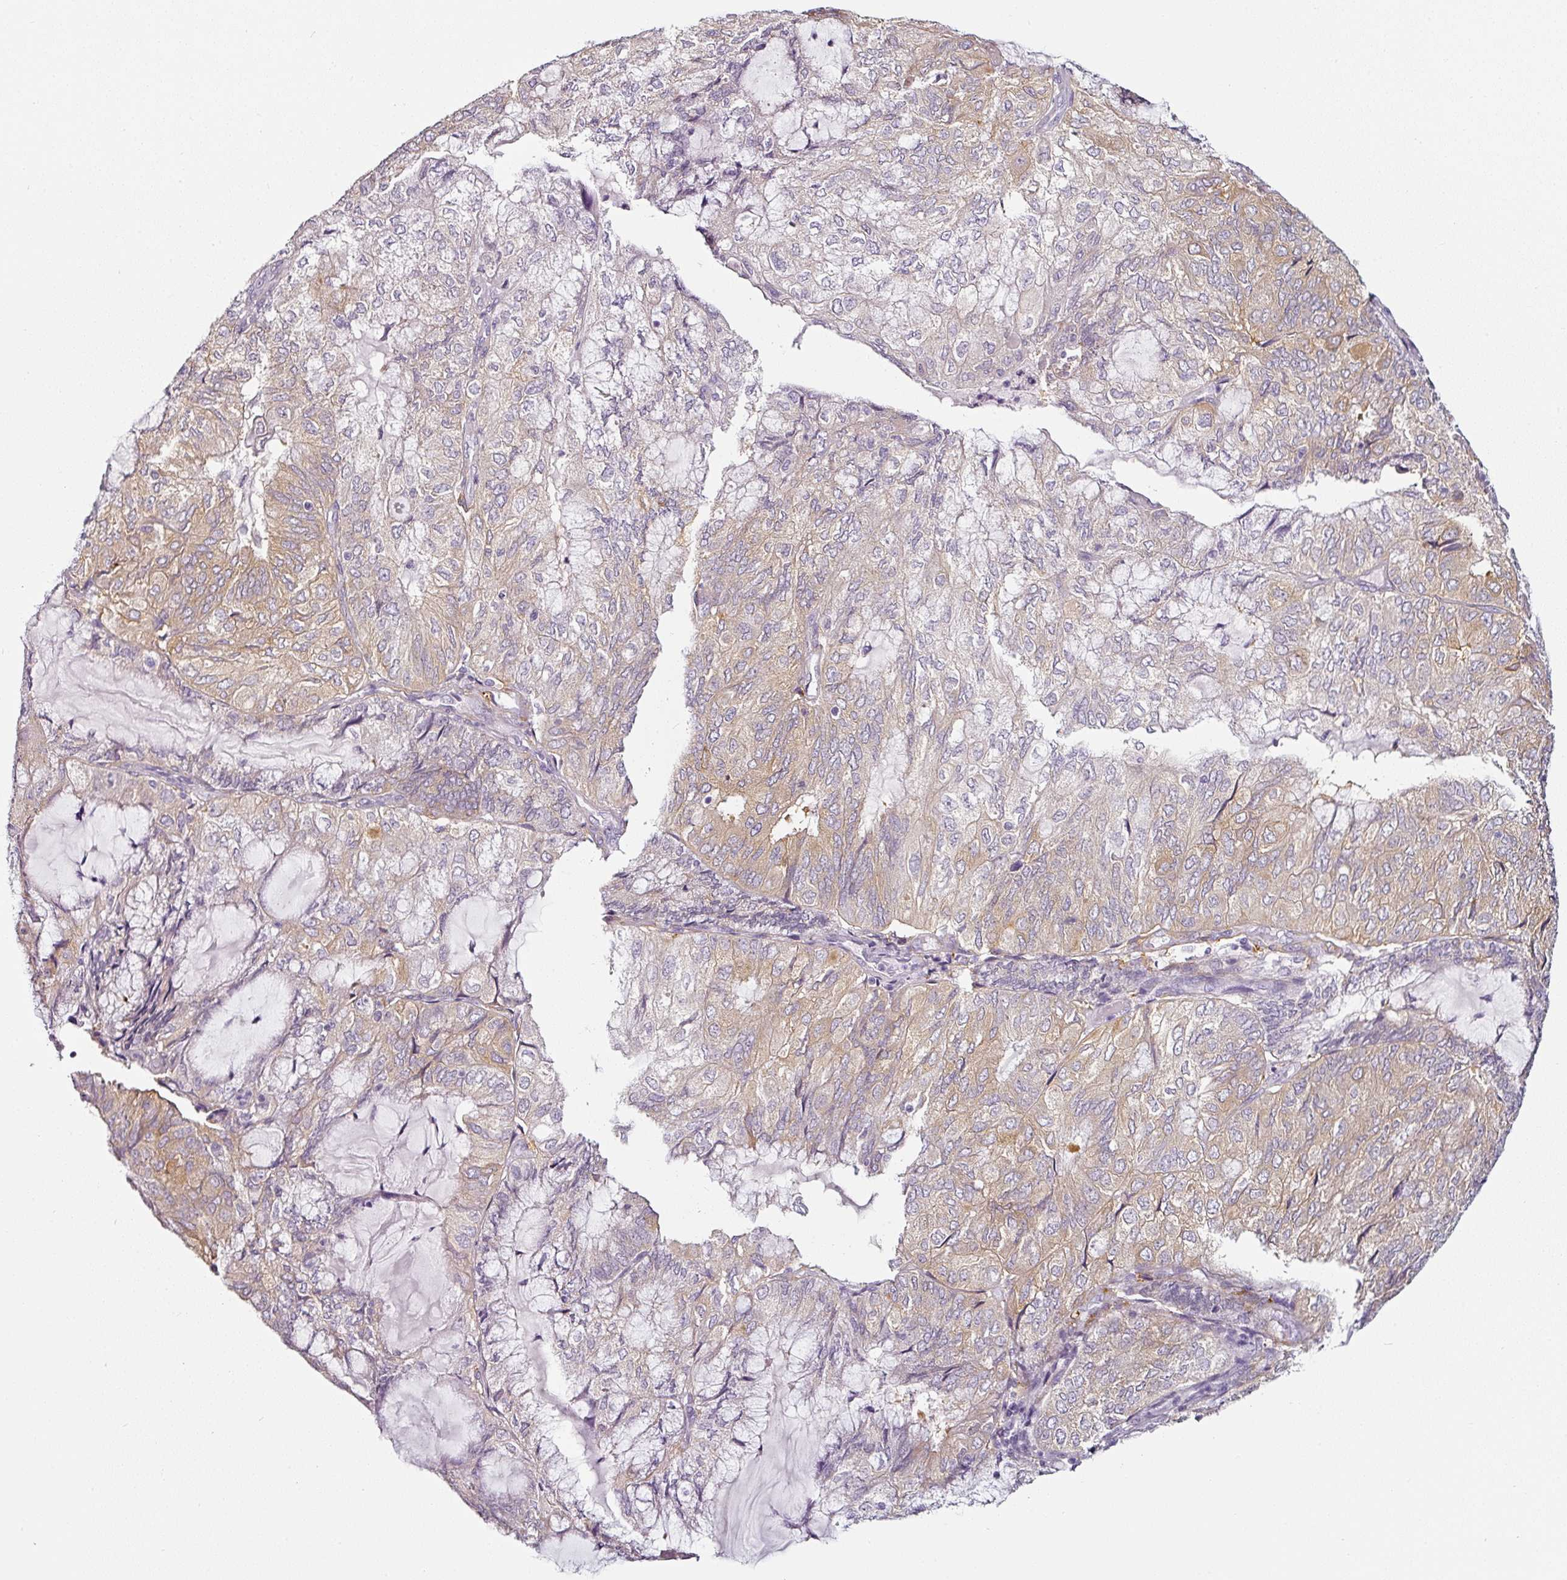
{"staining": {"intensity": "weak", "quantity": "25%-75%", "location": "cytoplasmic/membranous"}, "tissue": "endometrial cancer", "cell_type": "Tumor cells", "image_type": "cancer", "snomed": [{"axis": "morphology", "description": "Adenocarcinoma, NOS"}, {"axis": "topography", "description": "Endometrium"}], "caption": "Immunohistochemical staining of endometrial cancer displays low levels of weak cytoplasmic/membranous positivity in about 25%-75% of tumor cells.", "gene": "CAP2", "patient": {"sex": "female", "age": 81}}